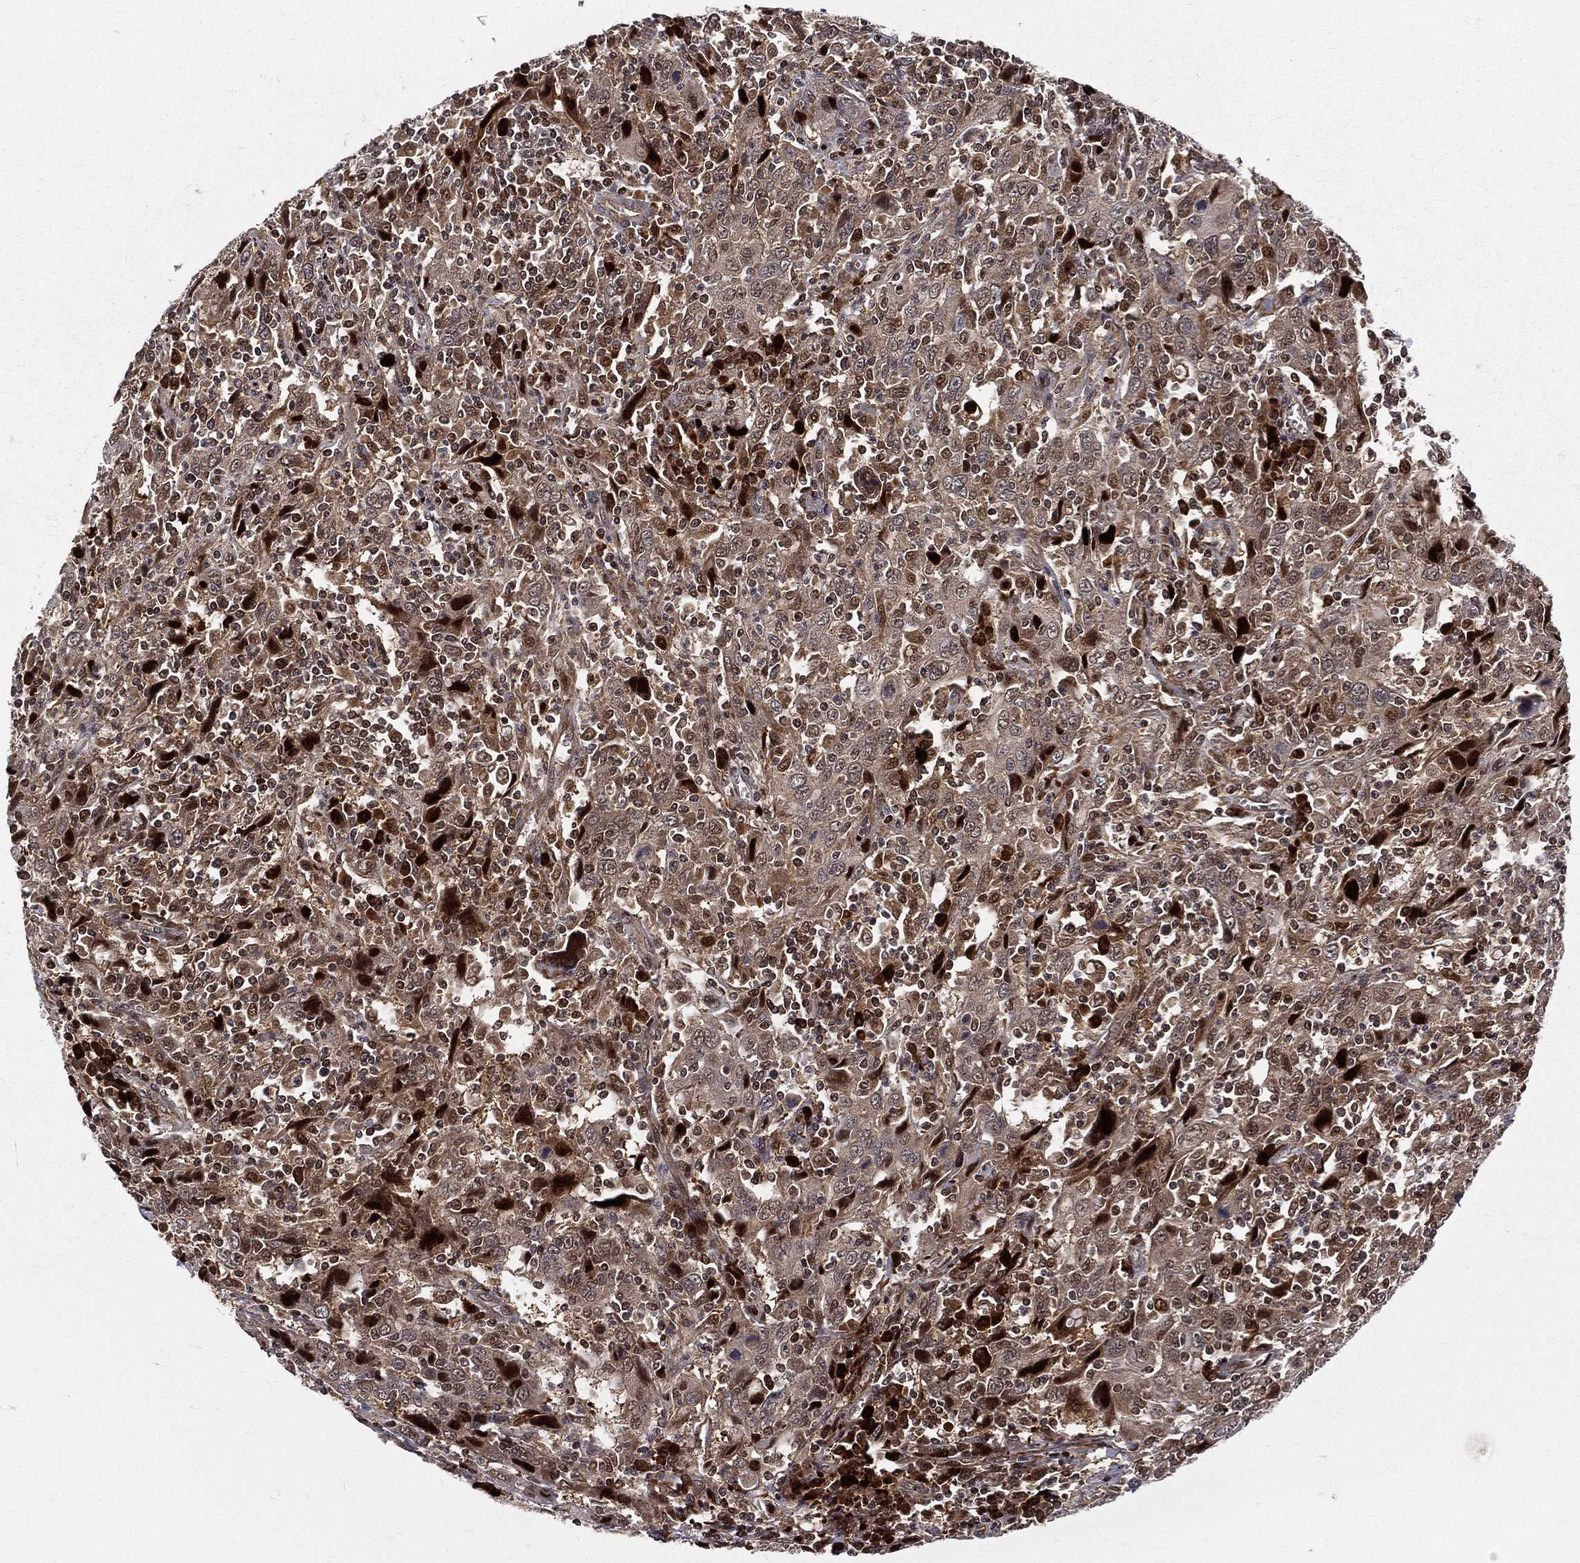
{"staining": {"intensity": "strong", "quantity": "<25%", "location": "cytoplasmic/membranous,nuclear"}, "tissue": "cervical cancer", "cell_type": "Tumor cells", "image_type": "cancer", "snomed": [{"axis": "morphology", "description": "Squamous cell carcinoma, NOS"}, {"axis": "topography", "description": "Cervix"}], "caption": "Human squamous cell carcinoma (cervical) stained with a brown dye demonstrates strong cytoplasmic/membranous and nuclear positive staining in approximately <25% of tumor cells.", "gene": "MDM2", "patient": {"sex": "female", "age": 46}}